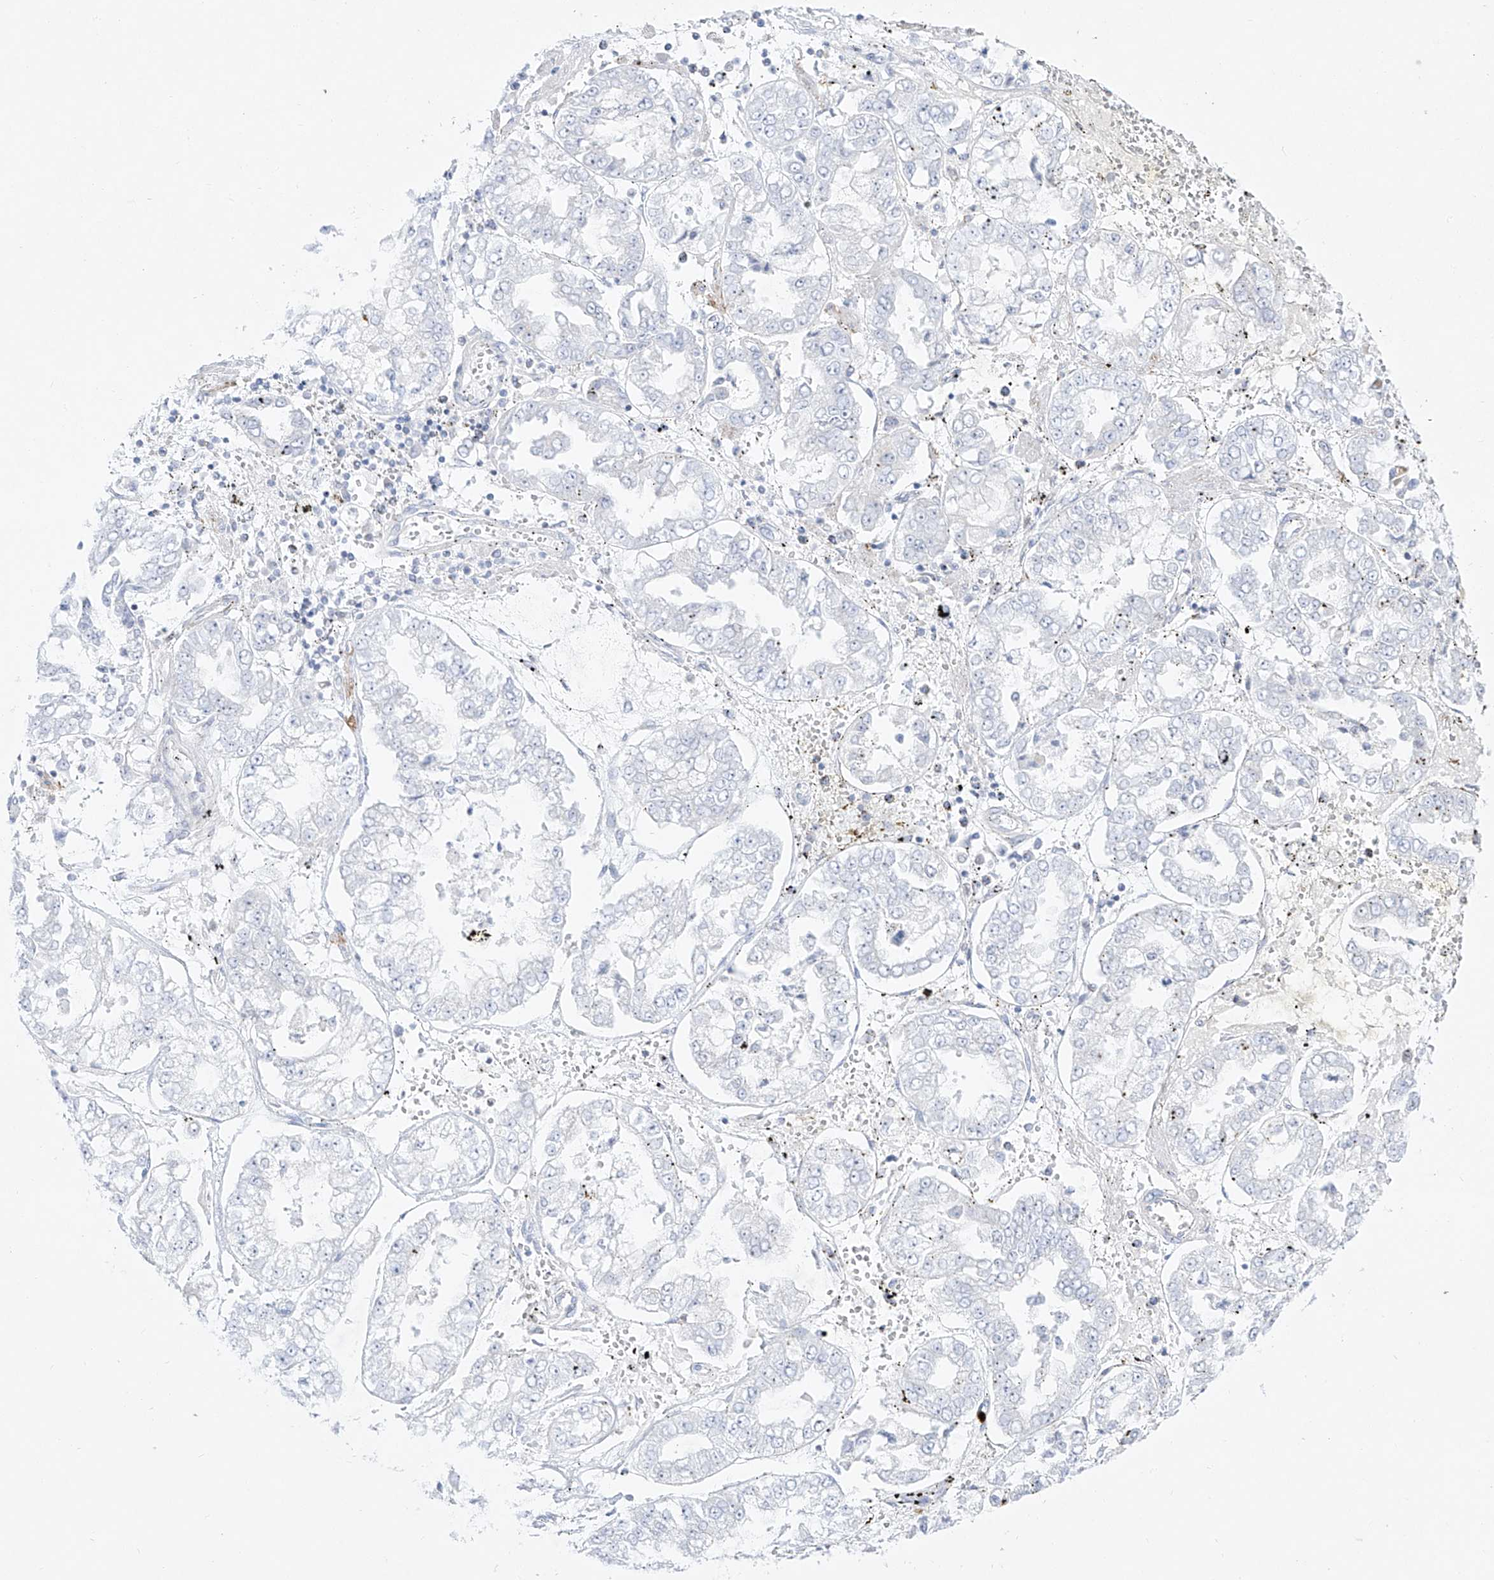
{"staining": {"intensity": "negative", "quantity": "none", "location": "none"}, "tissue": "stomach cancer", "cell_type": "Tumor cells", "image_type": "cancer", "snomed": [{"axis": "morphology", "description": "Adenocarcinoma, NOS"}, {"axis": "topography", "description": "Stomach"}], "caption": "Stomach cancer stained for a protein using immunohistochemistry reveals no expression tumor cells.", "gene": "DMKN", "patient": {"sex": "male", "age": 76}}